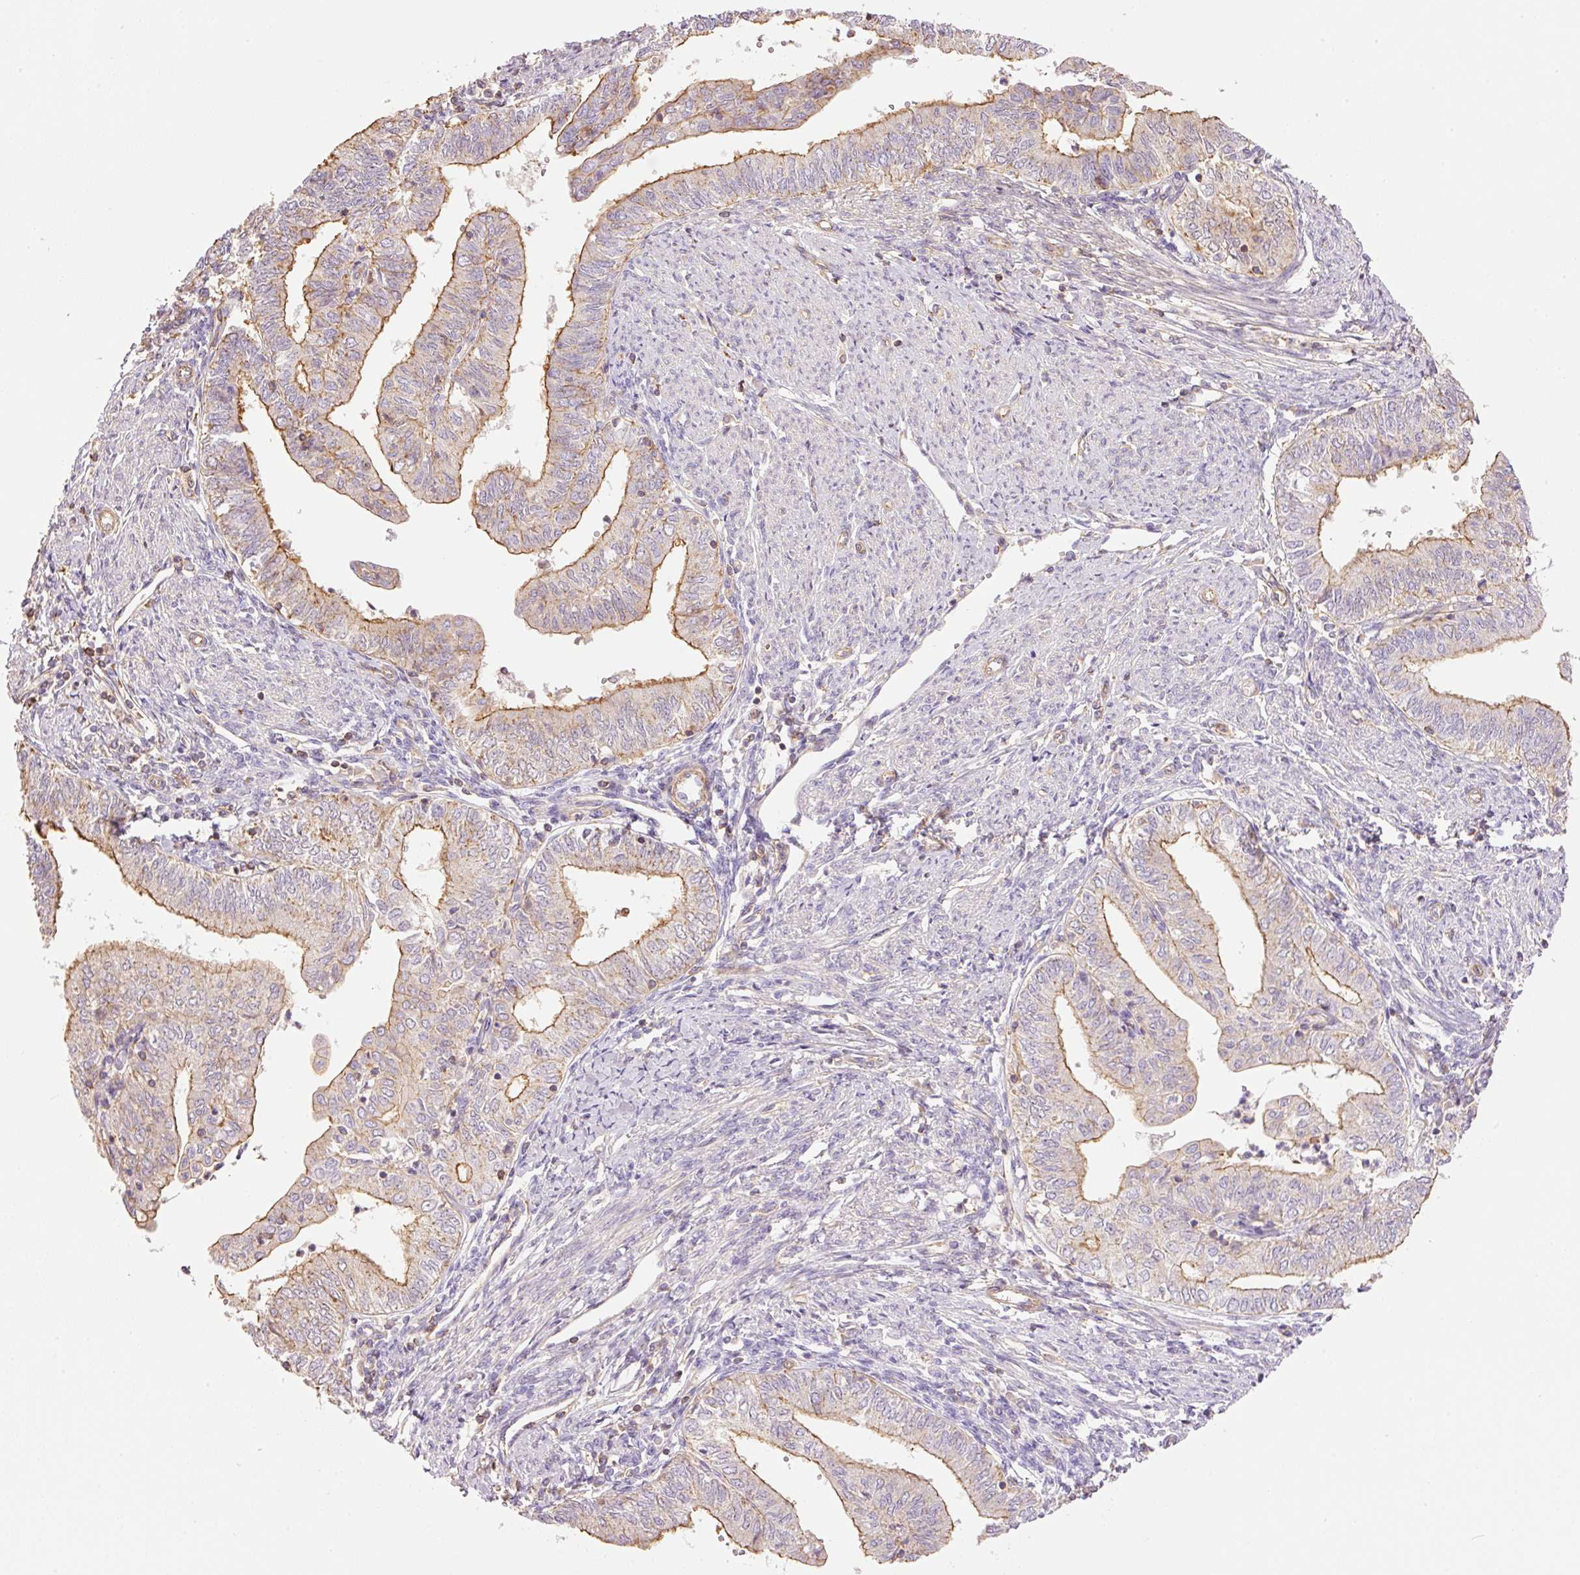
{"staining": {"intensity": "moderate", "quantity": "25%-75%", "location": "cytoplasmic/membranous"}, "tissue": "endometrial cancer", "cell_type": "Tumor cells", "image_type": "cancer", "snomed": [{"axis": "morphology", "description": "Adenocarcinoma, NOS"}, {"axis": "topography", "description": "Endometrium"}], "caption": "Immunohistochemistry (IHC) photomicrograph of neoplastic tissue: human endometrial adenocarcinoma stained using immunohistochemistry (IHC) exhibits medium levels of moderate protein expression localized specifically in the cytoplasmic/membranous of tumor cells, appearing as a cytoplasmic/membranous brown color.", "gene": "PPP1R1B", "patient": {"sex": "female", "age": 66}}